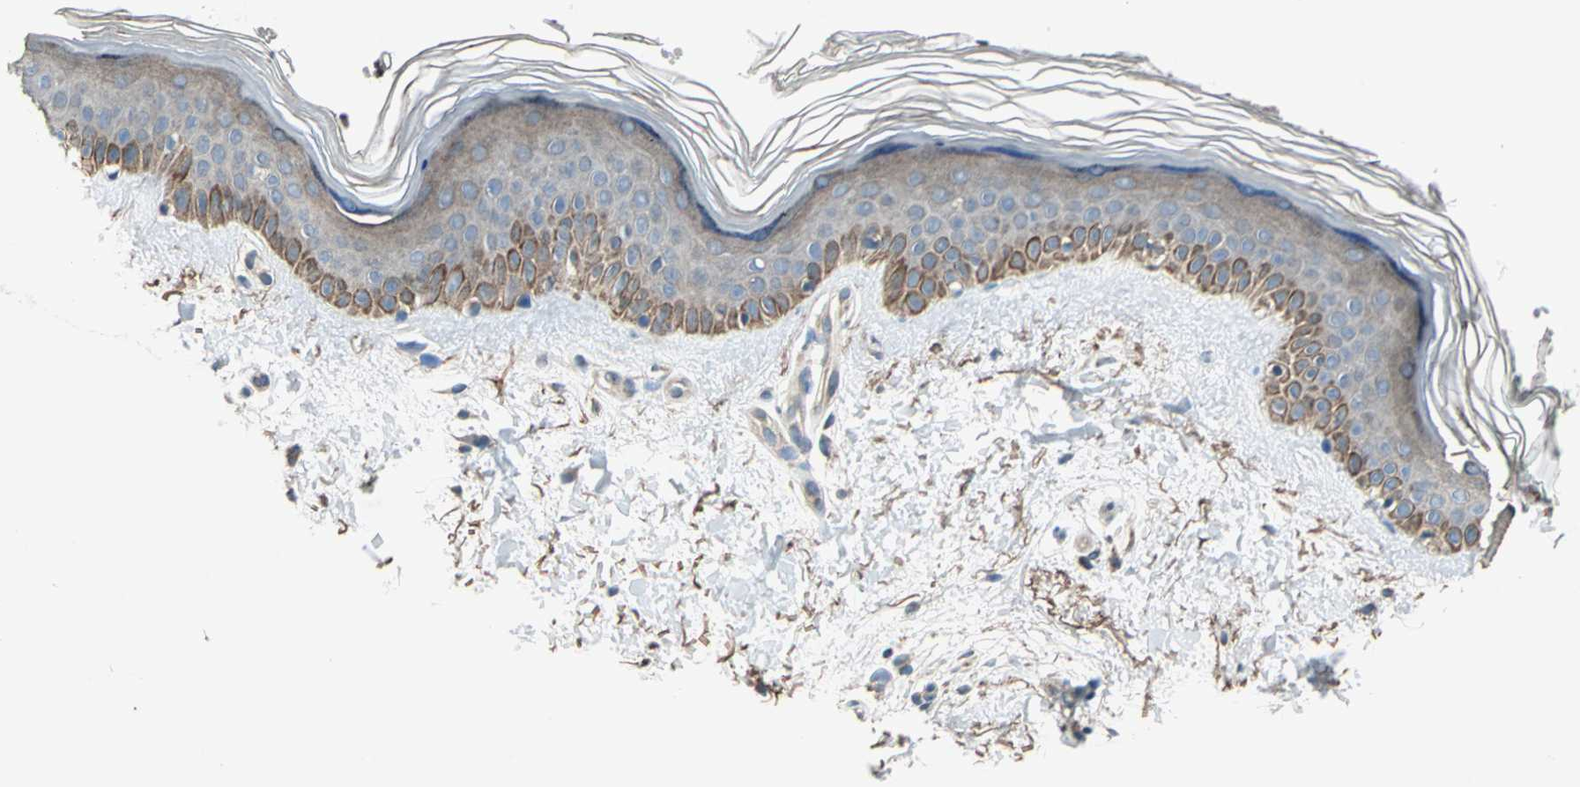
{"staining": {"intensity": "moderate", "quantity": ">75%", "location": "cytoplasmic/membranous"}, "tissue": "skin", "cell_type": "Fibroblasts", "image_type": "normal", "snomed": [{"axis": "morphology", "description": "Normal tissue, NOS"}, {"axis": "topography", "description": "Skin"}], "caption": "Immunohistochemical staining of benign skin exhibits moderate cytoplasmic/membranous protein expression in approximately >75% of fibroblasts.", "gene": "TRAK1", "patient": {"sex": "female", "age": 19}}